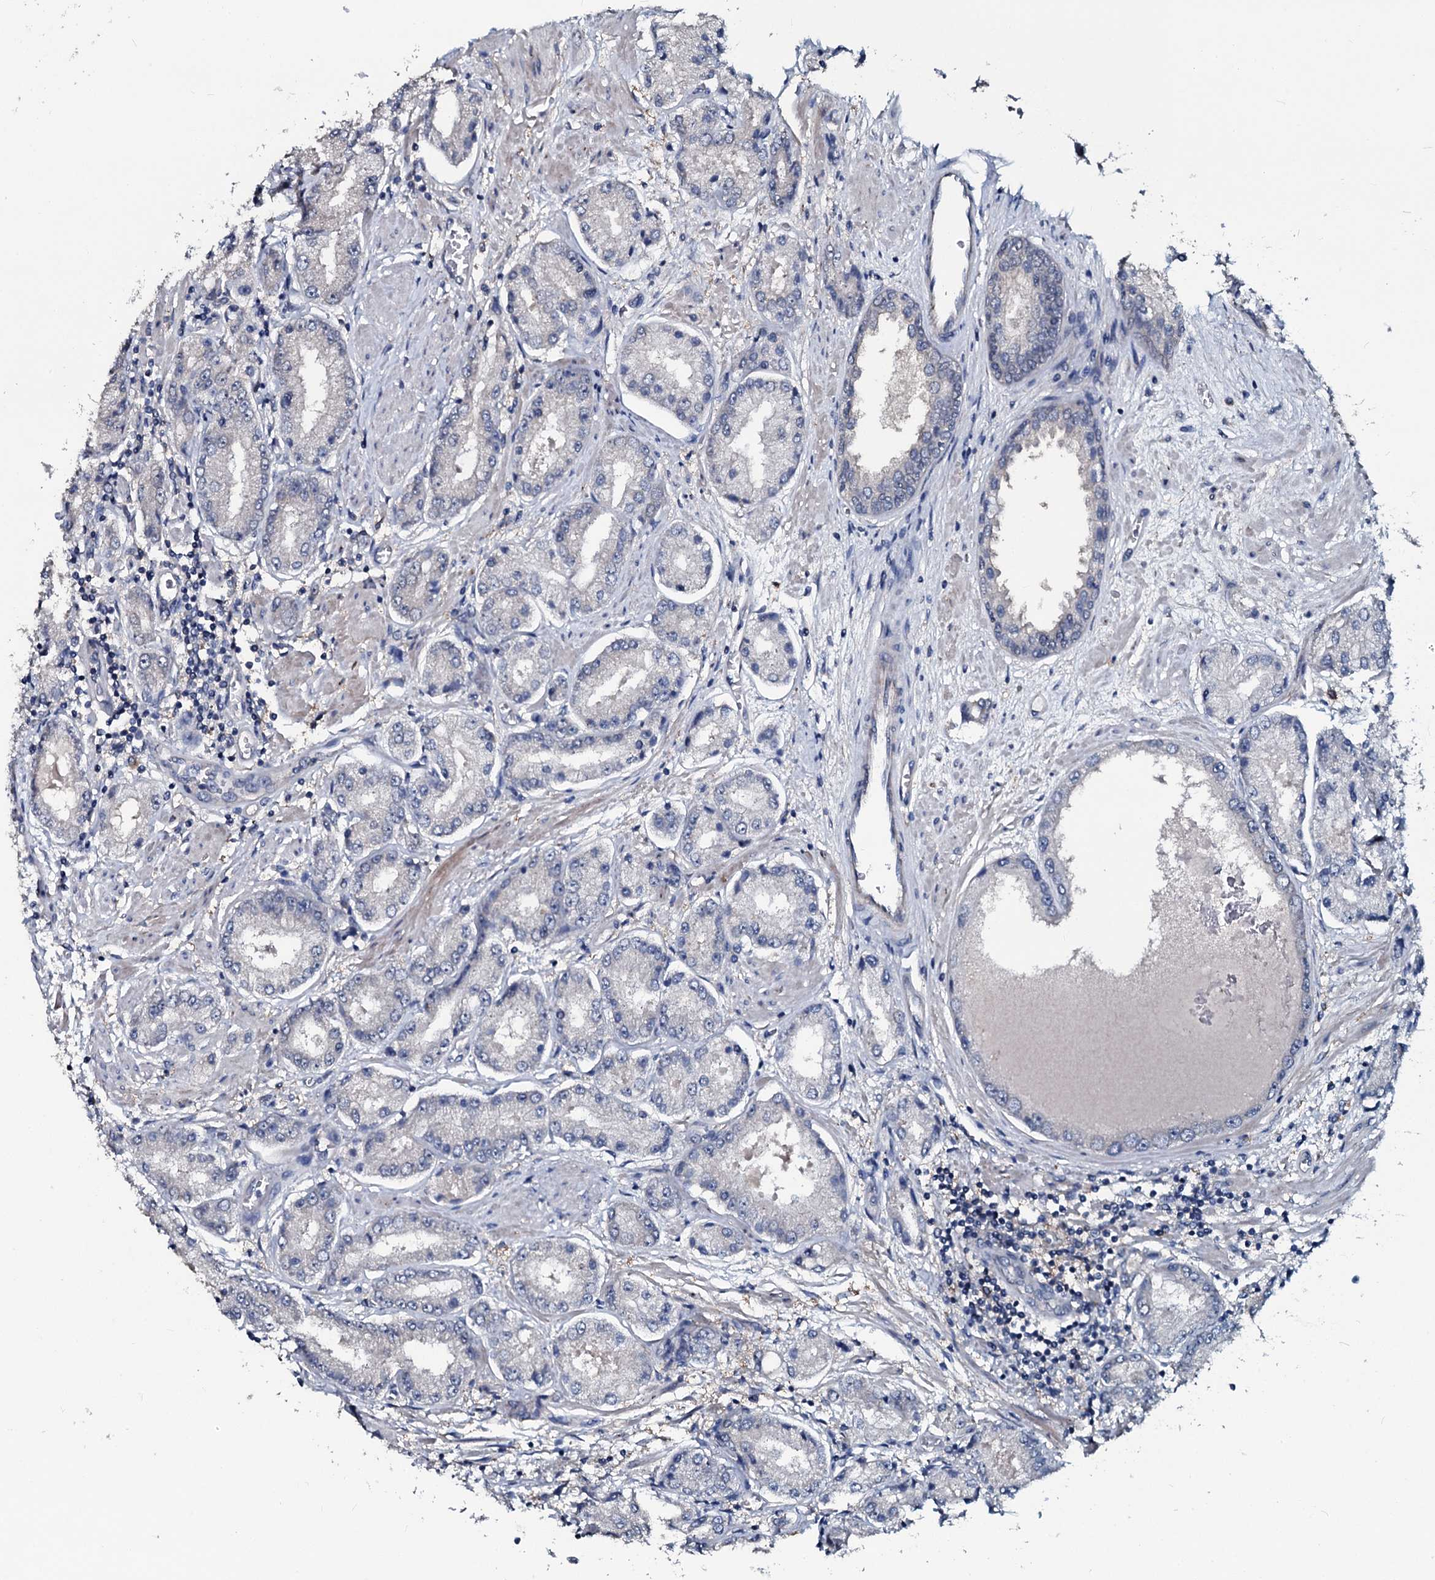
{"staining": {"intensity": "negative", "quantity": "none", "location": "none"}, "tissue": "prostate cancer", "cell_type": "Tumor cells", "image_type": "cancer", "snomed": [{"axis": "morphology", "description": "Adenocarcinoma, High grade"}, {"axis": "topography", "description": "Prostate"}], "caption": "Immunohistochemical staining of prostate cancer demonstrates no significant staining in tumor cells.", "gene": "IL12B", "patient": {"sex": "male", "age": 59}}